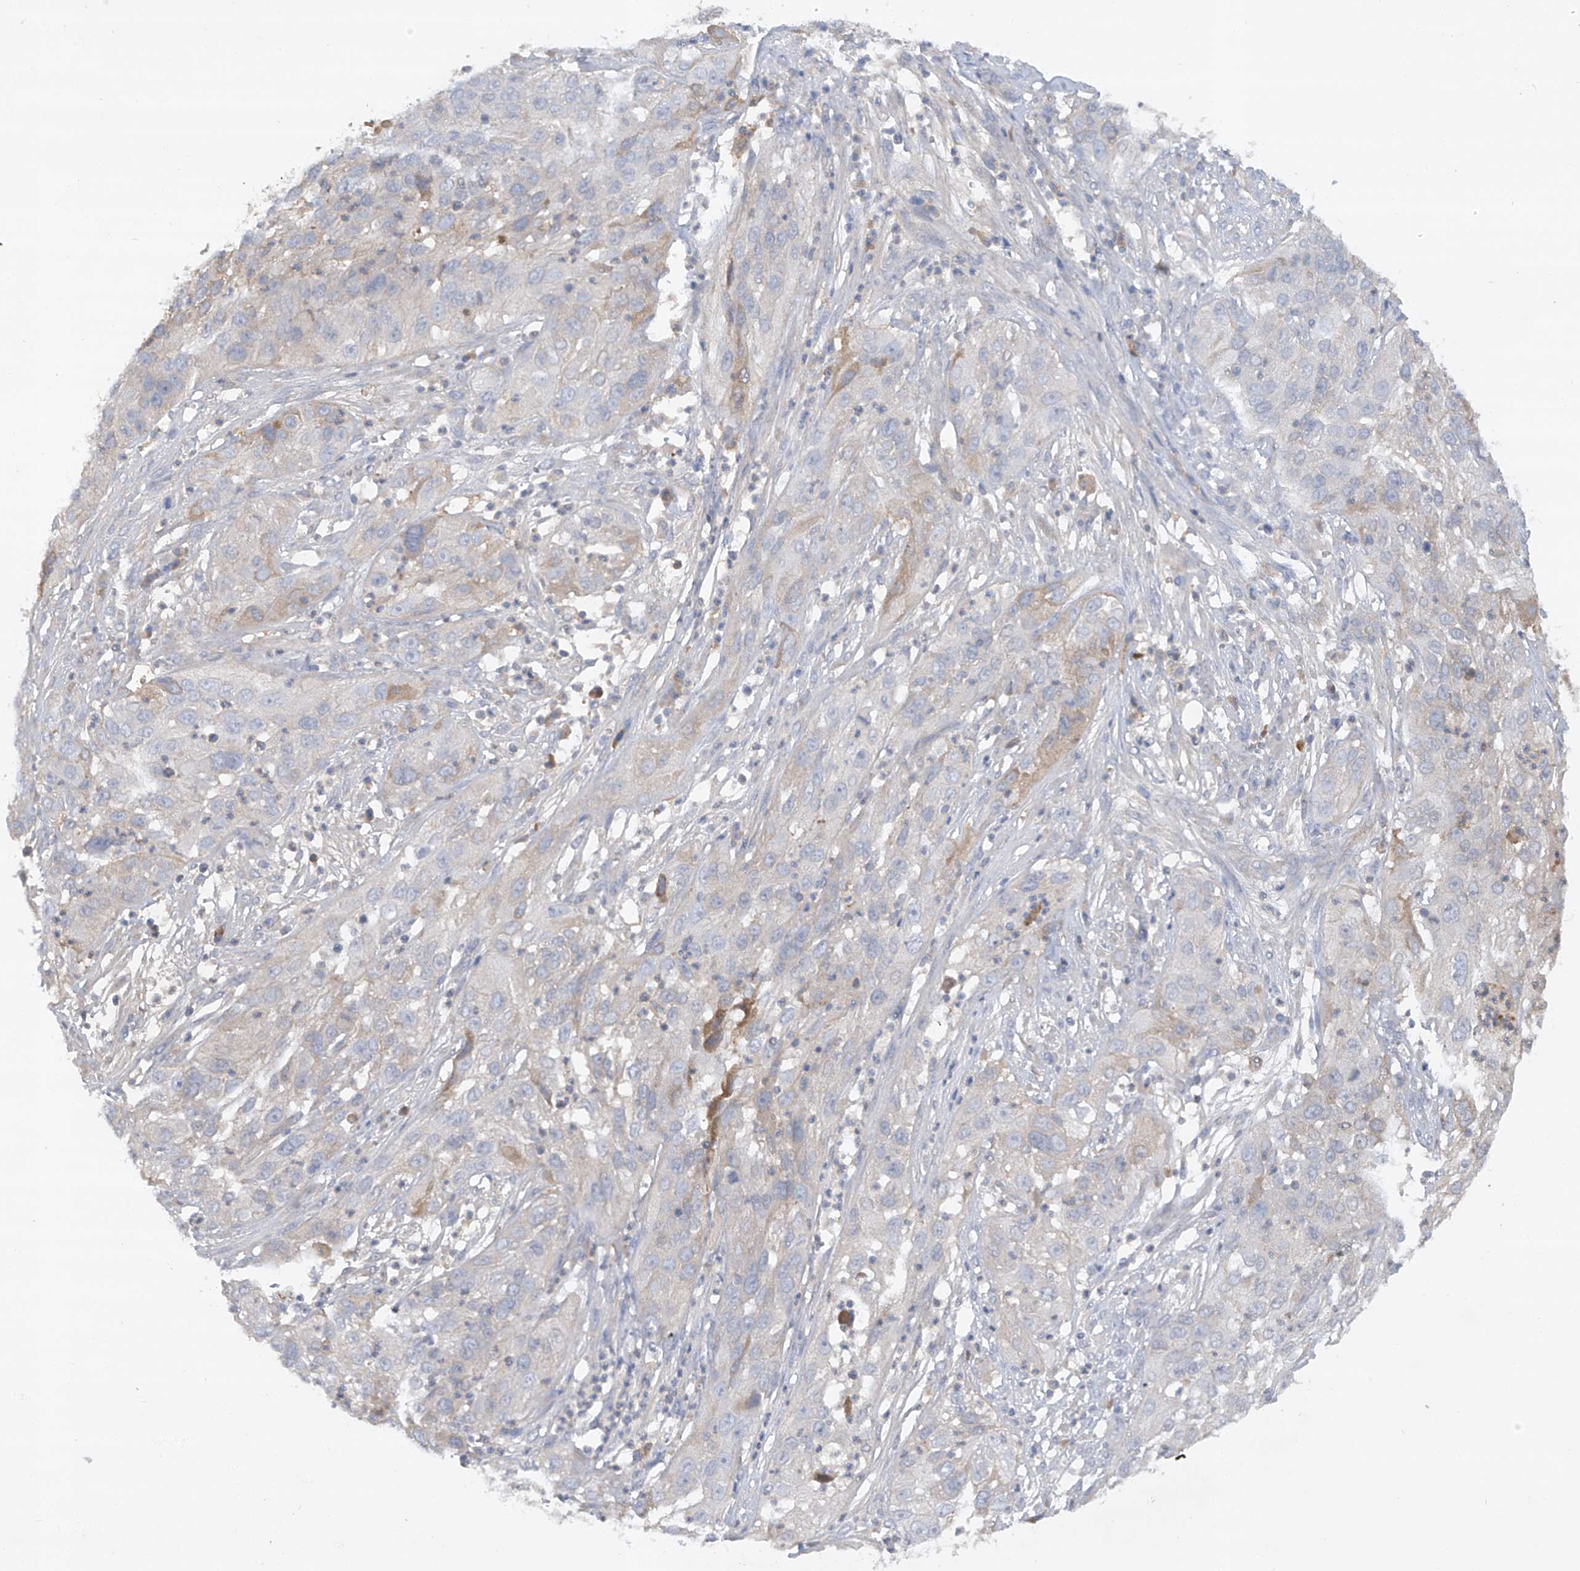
{"staining": {"intensity": "negative", "quantity": "none", "location": "none"}, "tissue": "cervical cancer", "cell_type": "Tumor cells", "image_type": "cancer", "snomed": [{"axis": "morphology", "description": "Squamous cell carcinoma, NOS"}, {"axis": "topography", "description": "Cervix"}], "caption": "DAB immunohistochemical staining of human cervical squamous cell carcinoma demonstrates no significant expression in tumor cells.", "gene": "HAS3", "patient": {"sex": "female", "age": 32}}